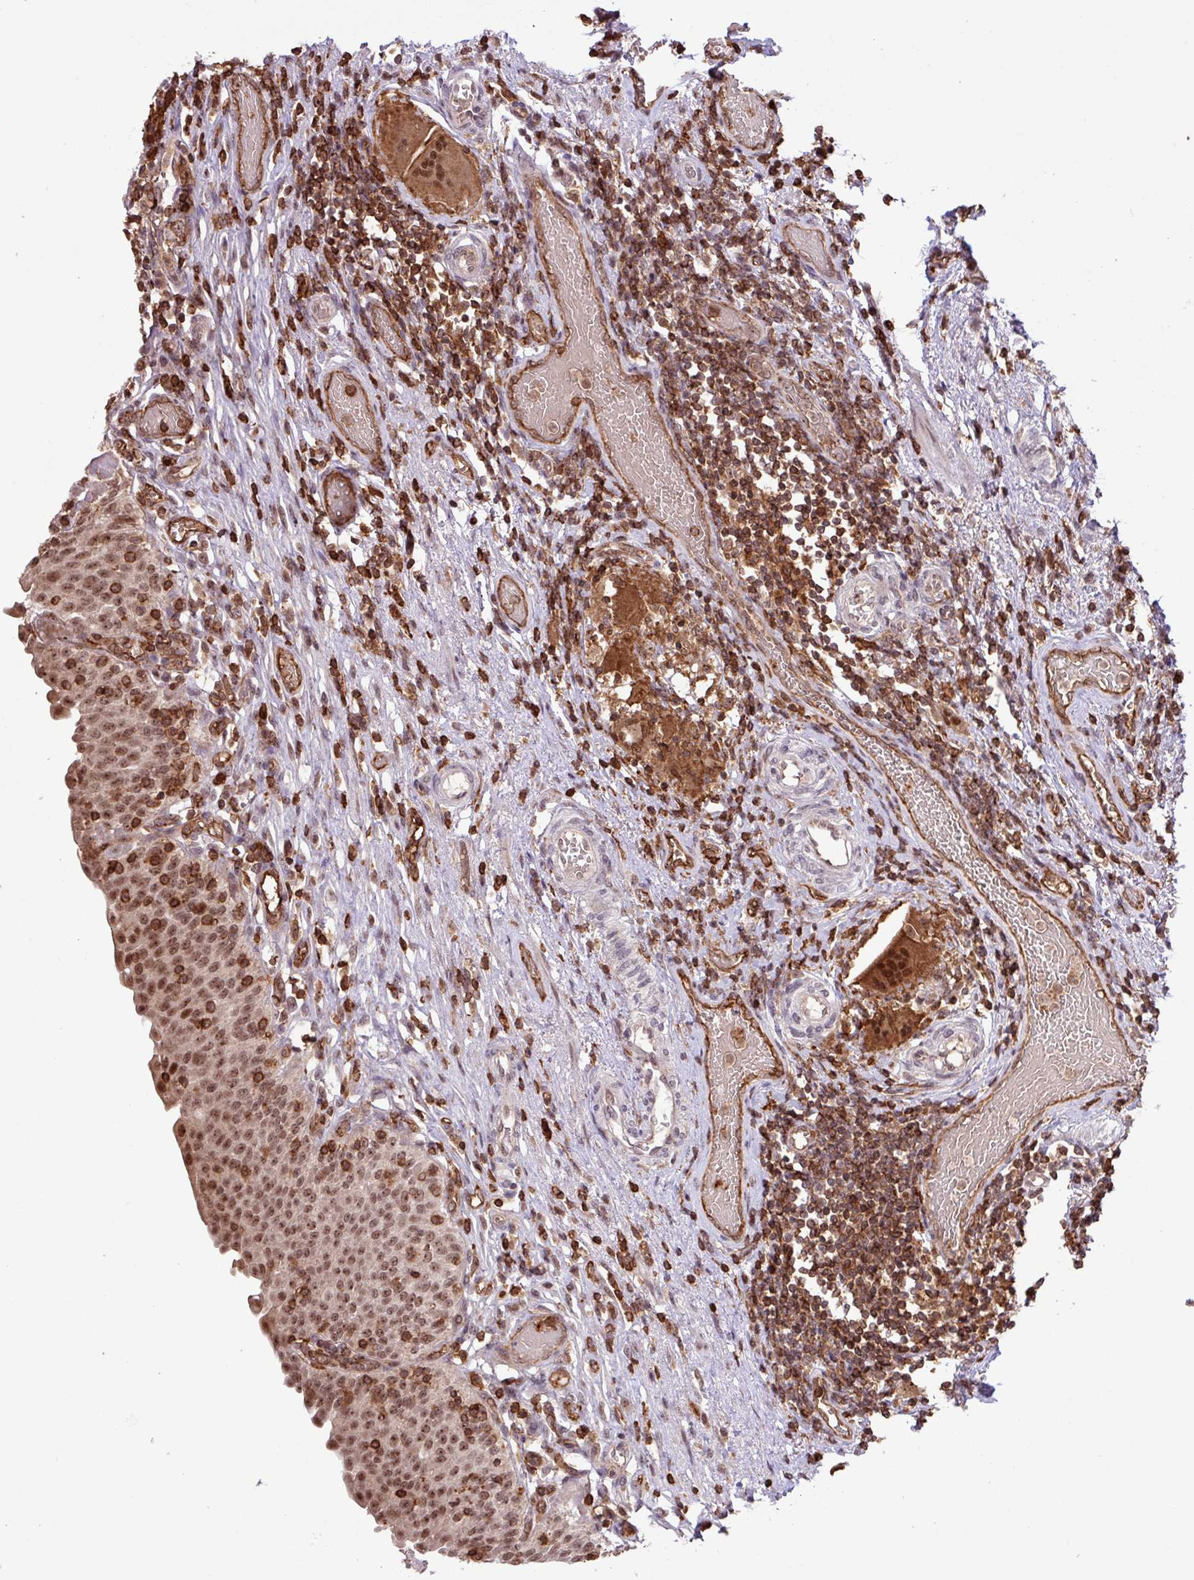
{"staining": {"intensity": "moderate", "quantity": ">75%", "location": "nuclear"}, "tissue": "urinary bladder", "cell_type": "Urothelial cells", "image_type": "normal", "snomed": [{"axis": "morphology", "description": "Normal tissue, NOS"}, {"axis": "topography", "description": "Urinary bladder"}], "caption": "IHC of unremarkable human urinary bladder reveals medium levels of moderate nuclear positivity in about >75% of urothelial cells. (IHC, brightfield microscopy, high magnification).", "gene": "GON7", "patient": {"sex": "male", "age": 71}}